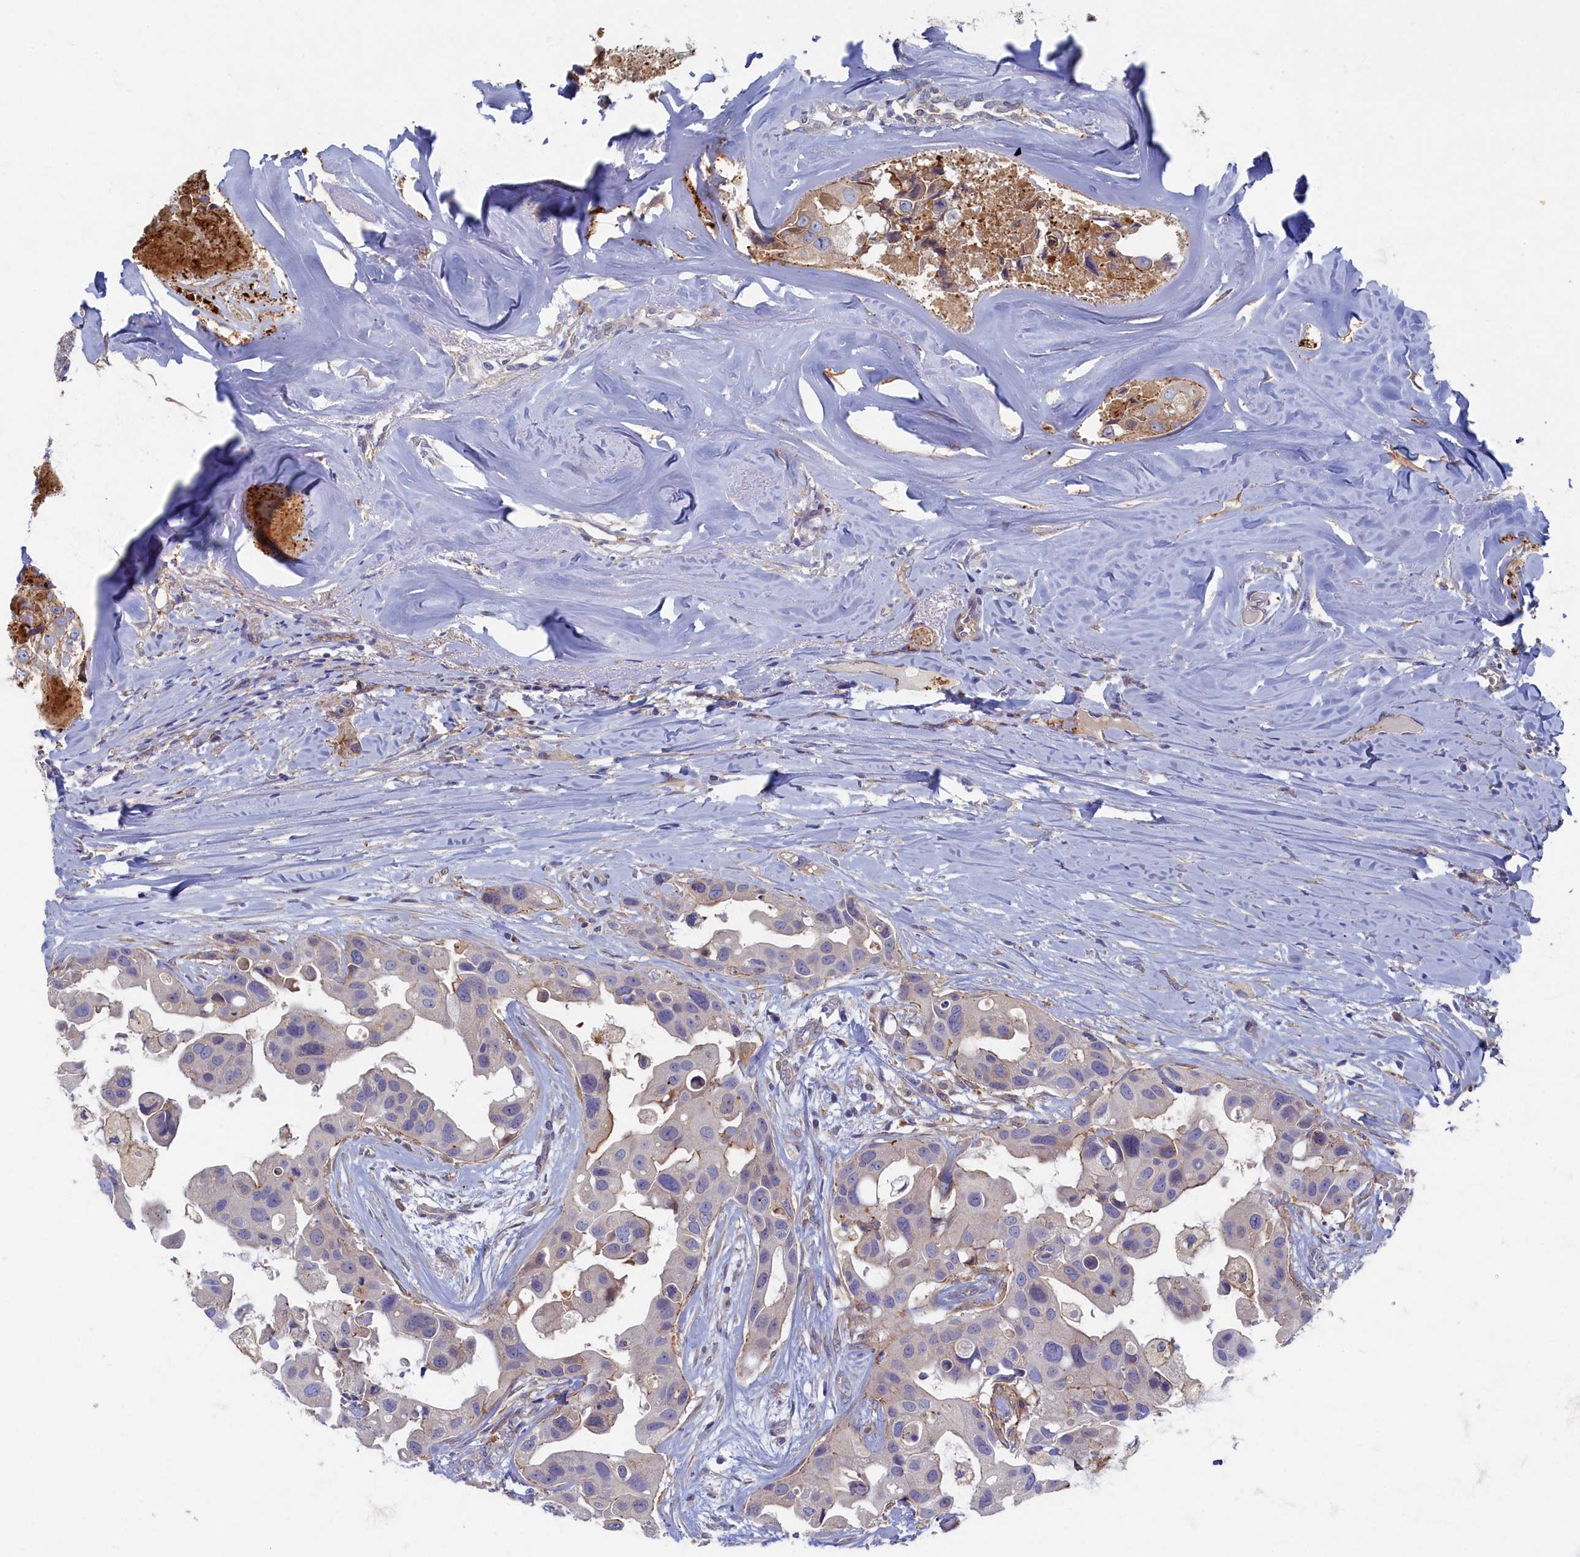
{"staining": {"intensity": "weak", "quantity": "<25%", "location": "cytoplasmic/membranous"}, "tissue": "head and neck cancer", "cell_type": "Tumor cells", "image_type": "cancer", "snomed": [{"axis": "morphology", "description": "Adenocarcinoma, NOS"}, {"axis": "morphology", "description": "Adenocarcinoma, metastatic, NOS"}, {"axis": "topography", "description": "Head-Neck"}], "caption": "This micrograph is of head and neck cancer stained with immunohistochemistry to label a protein in brown with the nuclei are counter-stained blue. There is no staining in tumor cells.", "gene": "PSMG2", "patient": {"sex": "male", "age": 75}}